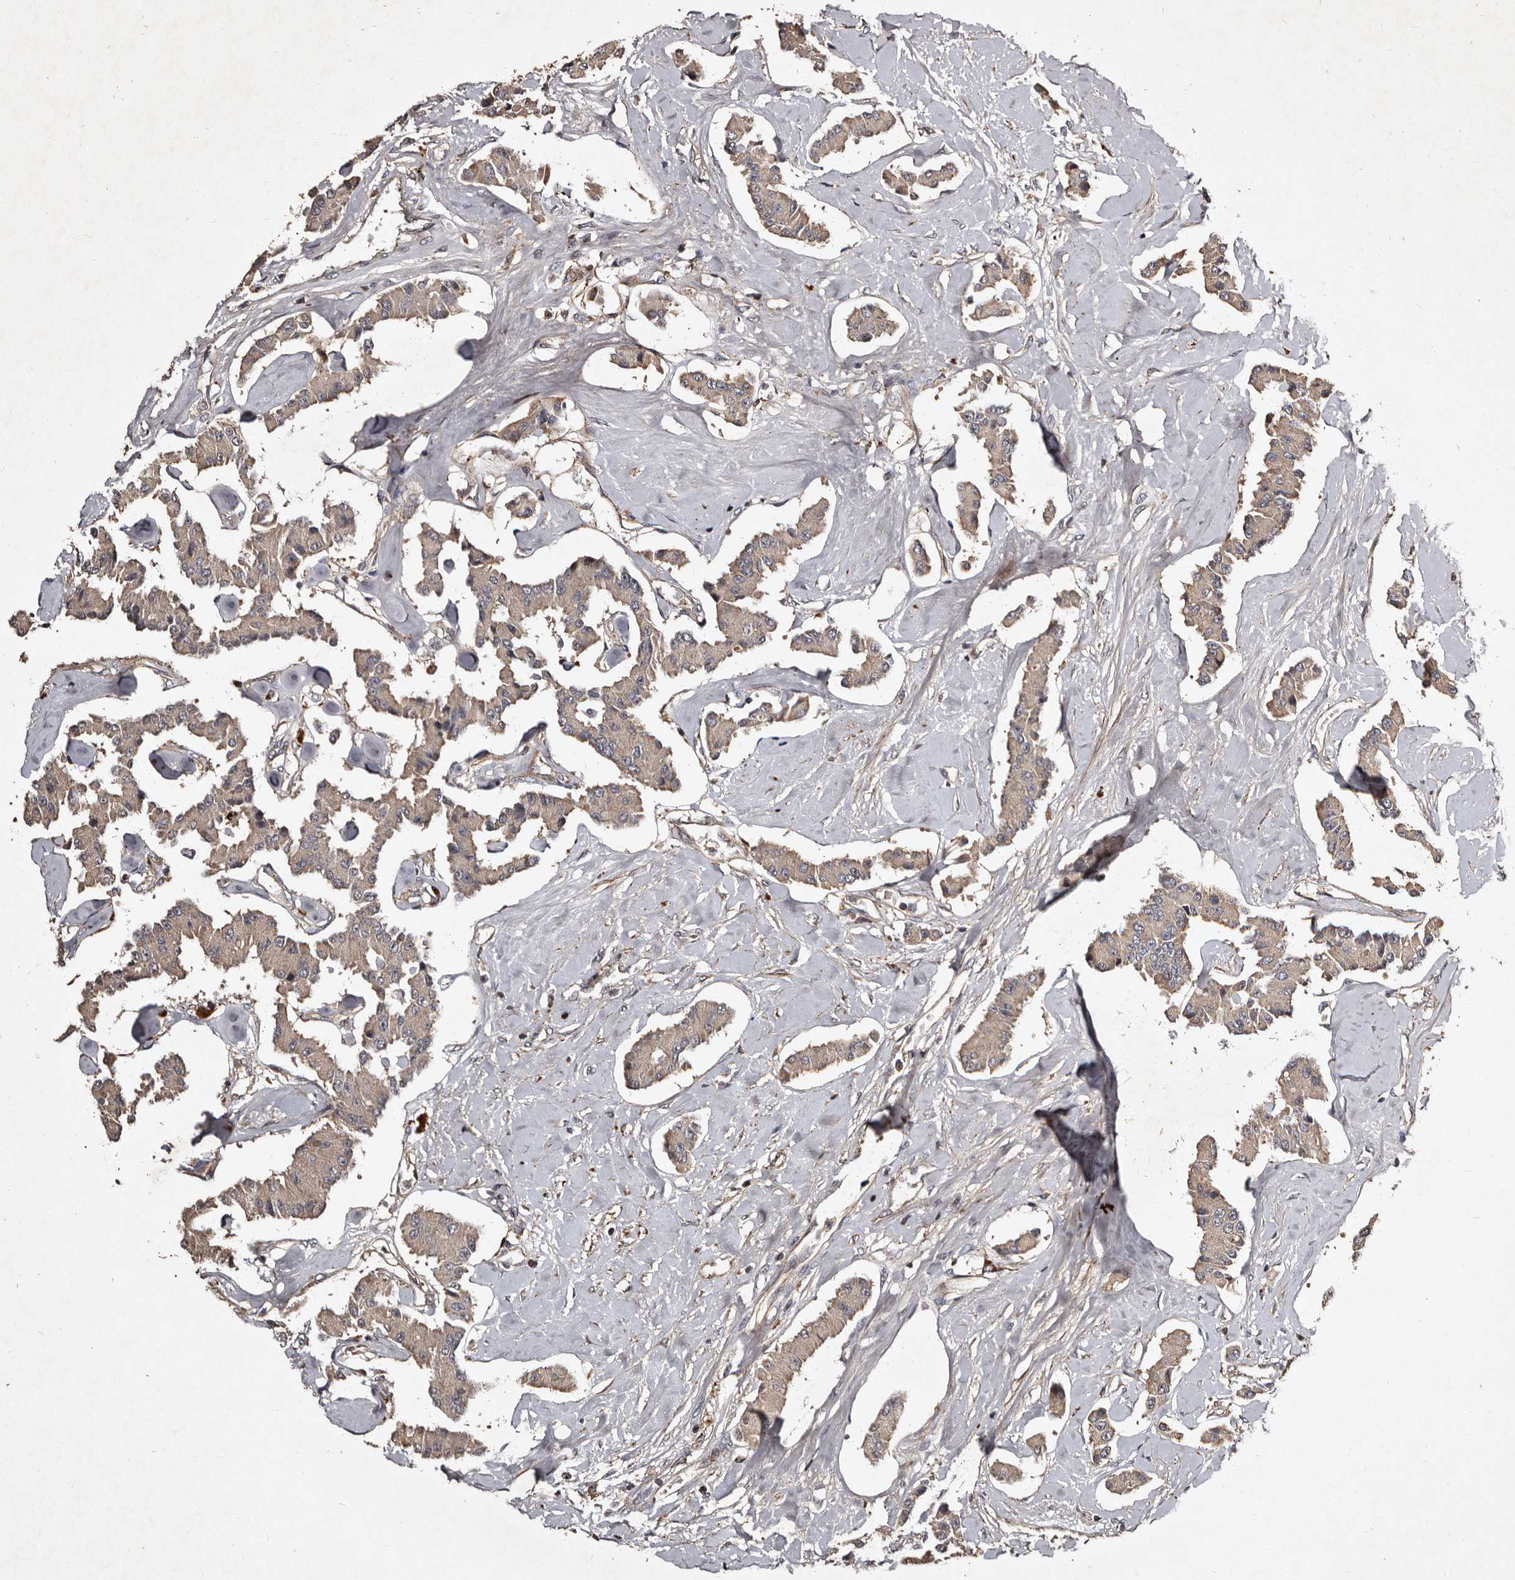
{"staining": {"intensity": "weak", "quantity": "<25%", "location": "cytoplasmic/membranous"}, "tissue": "carcinoid", "cell_type": "Tumor cells", "image_type": "cancer", "snomed": [{"axis": "morphology", "description": "Carcinoid, malignant, NOS"}, {"axis": "topography", "description": "Pancreas"}], "caption": "Carcinoid stained for a protein using immunohistochemistry (IHC) exhibits no staining tumor cells.", "gene": "PRKD3", "patient": {"sex": "male", "age": 41}}